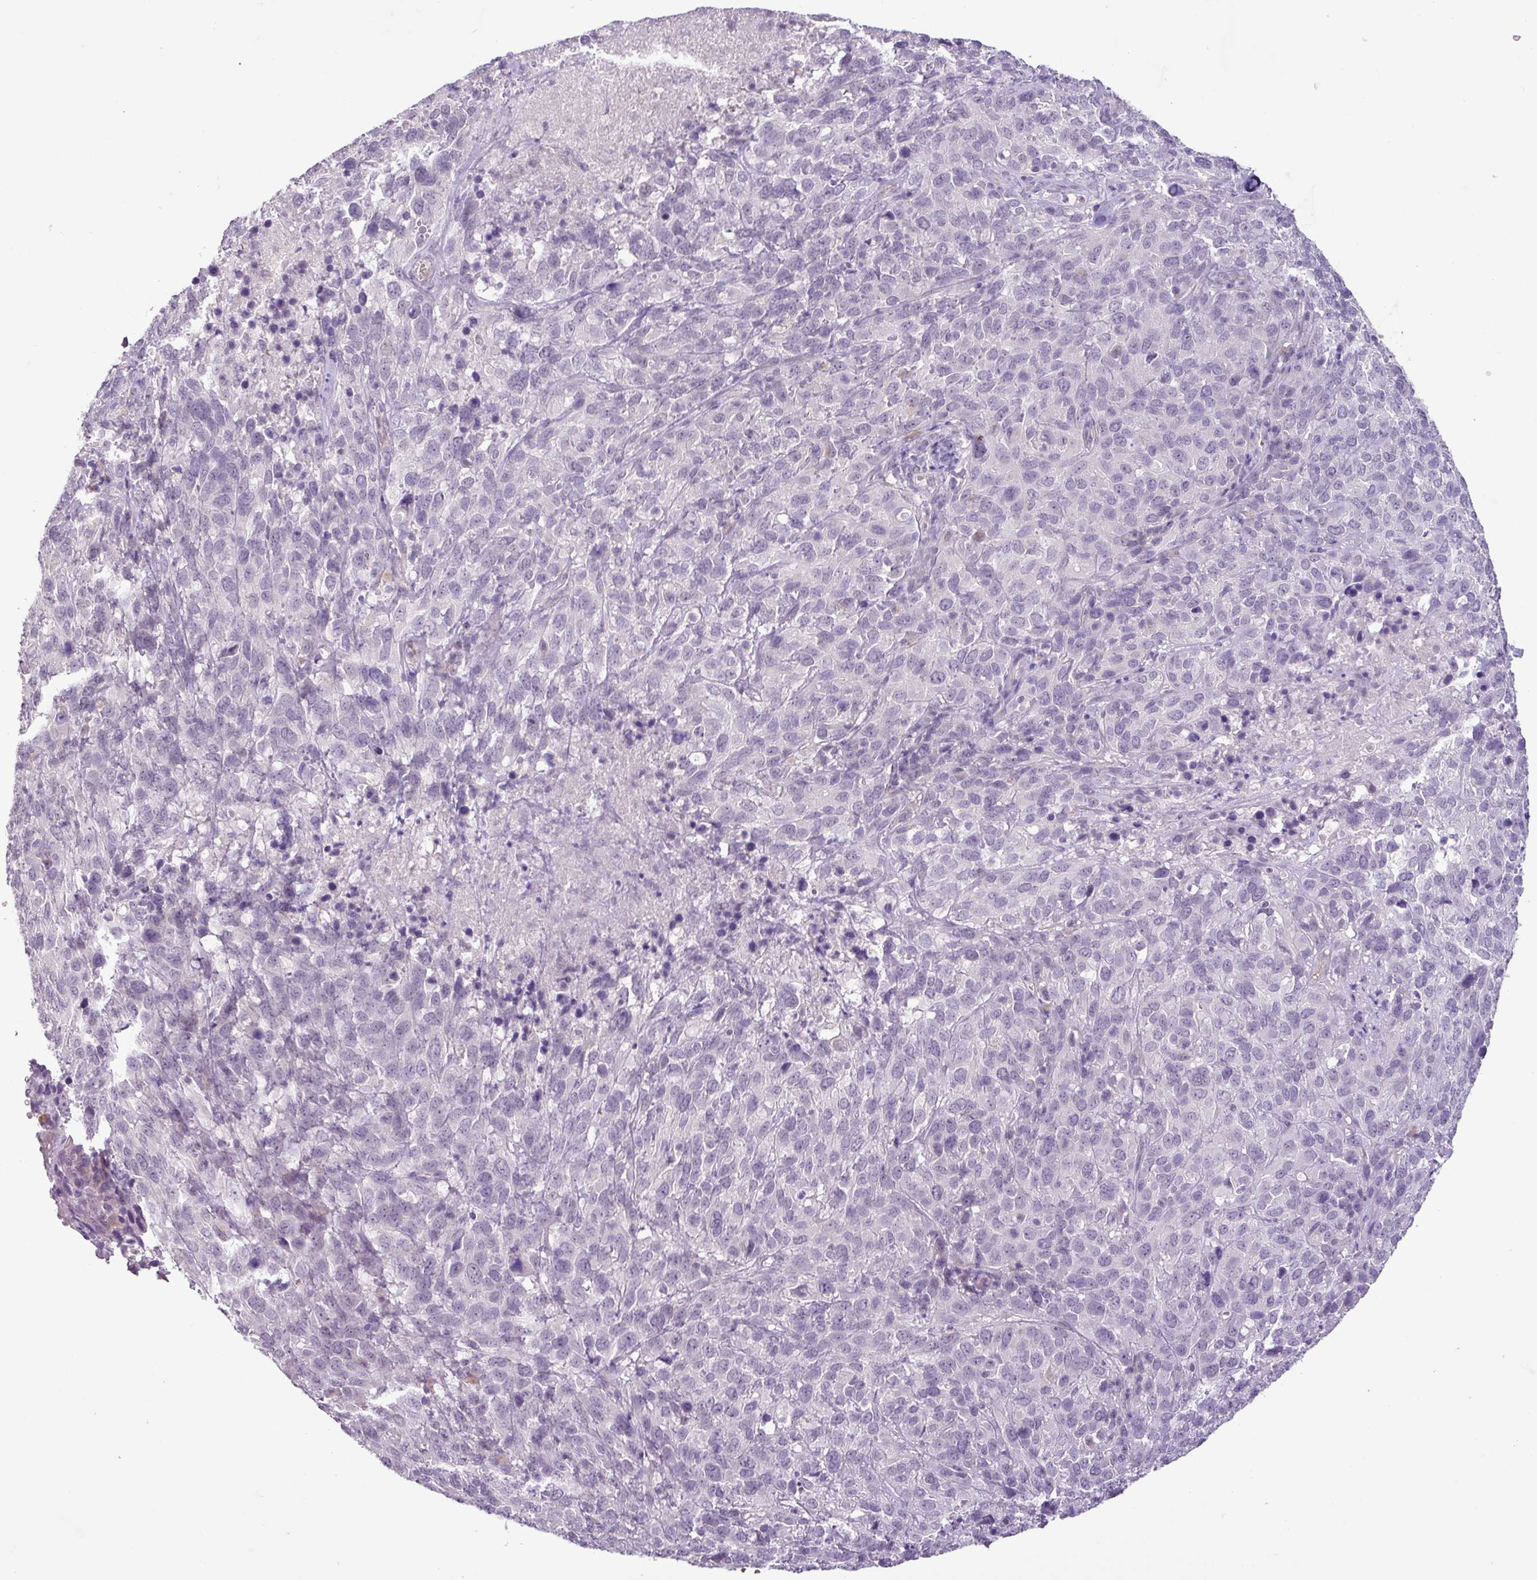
{"staining": {"intensity": "negative", "quantity": "none", "location": "none"}, "tissue": "cervical cancer", "cell_type": "Tumor cells", "image_type": "cancer", "snomed": [{"axis": "morphology", "description": "Squamous cell carcinoma, NOS"}, {"axis": "topography", "description": "Cervix"}], "caption": "This is an IHC photomicrograph of human cervical squamous cell carcinoma. There is no expression in tumor cells.", "gene": "C9orf24", "patient": {"sex": "female", "age": 51}}